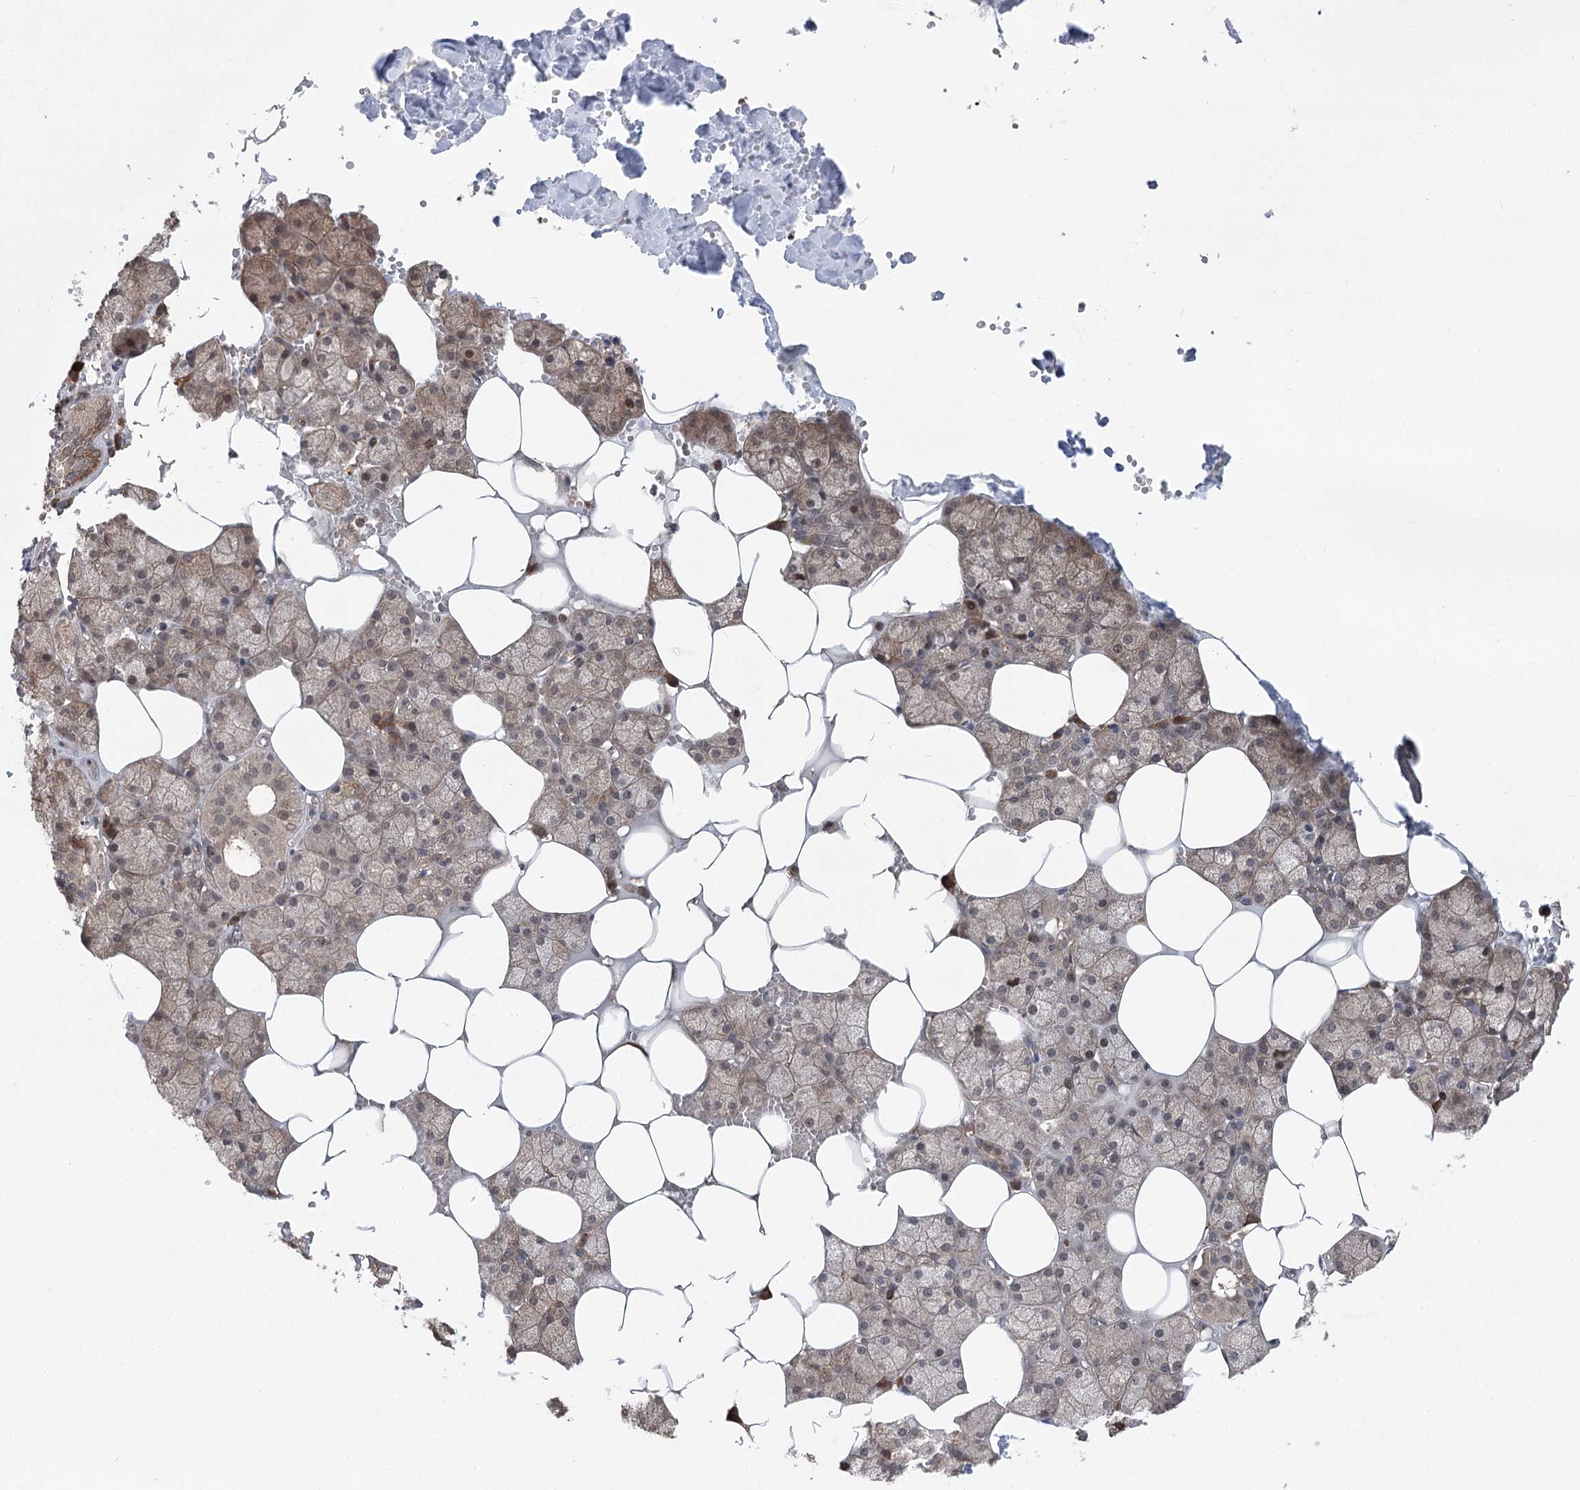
{"staining": {"intensity": "moderate", "quantity": "25%-75%", "location": "cytoplasmic/membranous,nuclear"}, "tissue": "salivary gland", "cell_type": "Glandular cells", "image_type": "normal", "snomed": [{"axis": "morphology", "description": "Normal tissue, NOS"}, {"axis": "topography", "description": "Salivary gland"}], "caption": "Immunohistochemistry (IHC) micrograph of benign human salivary gland stained for a protein (brown), which exhibits medium levels of moderate cytoplasmic/membranous,nuclear positivity in approximately 25%-75% of glandular cells.", "gene": "CCSER2", "patient": {"sex": "male", "age": 62}}